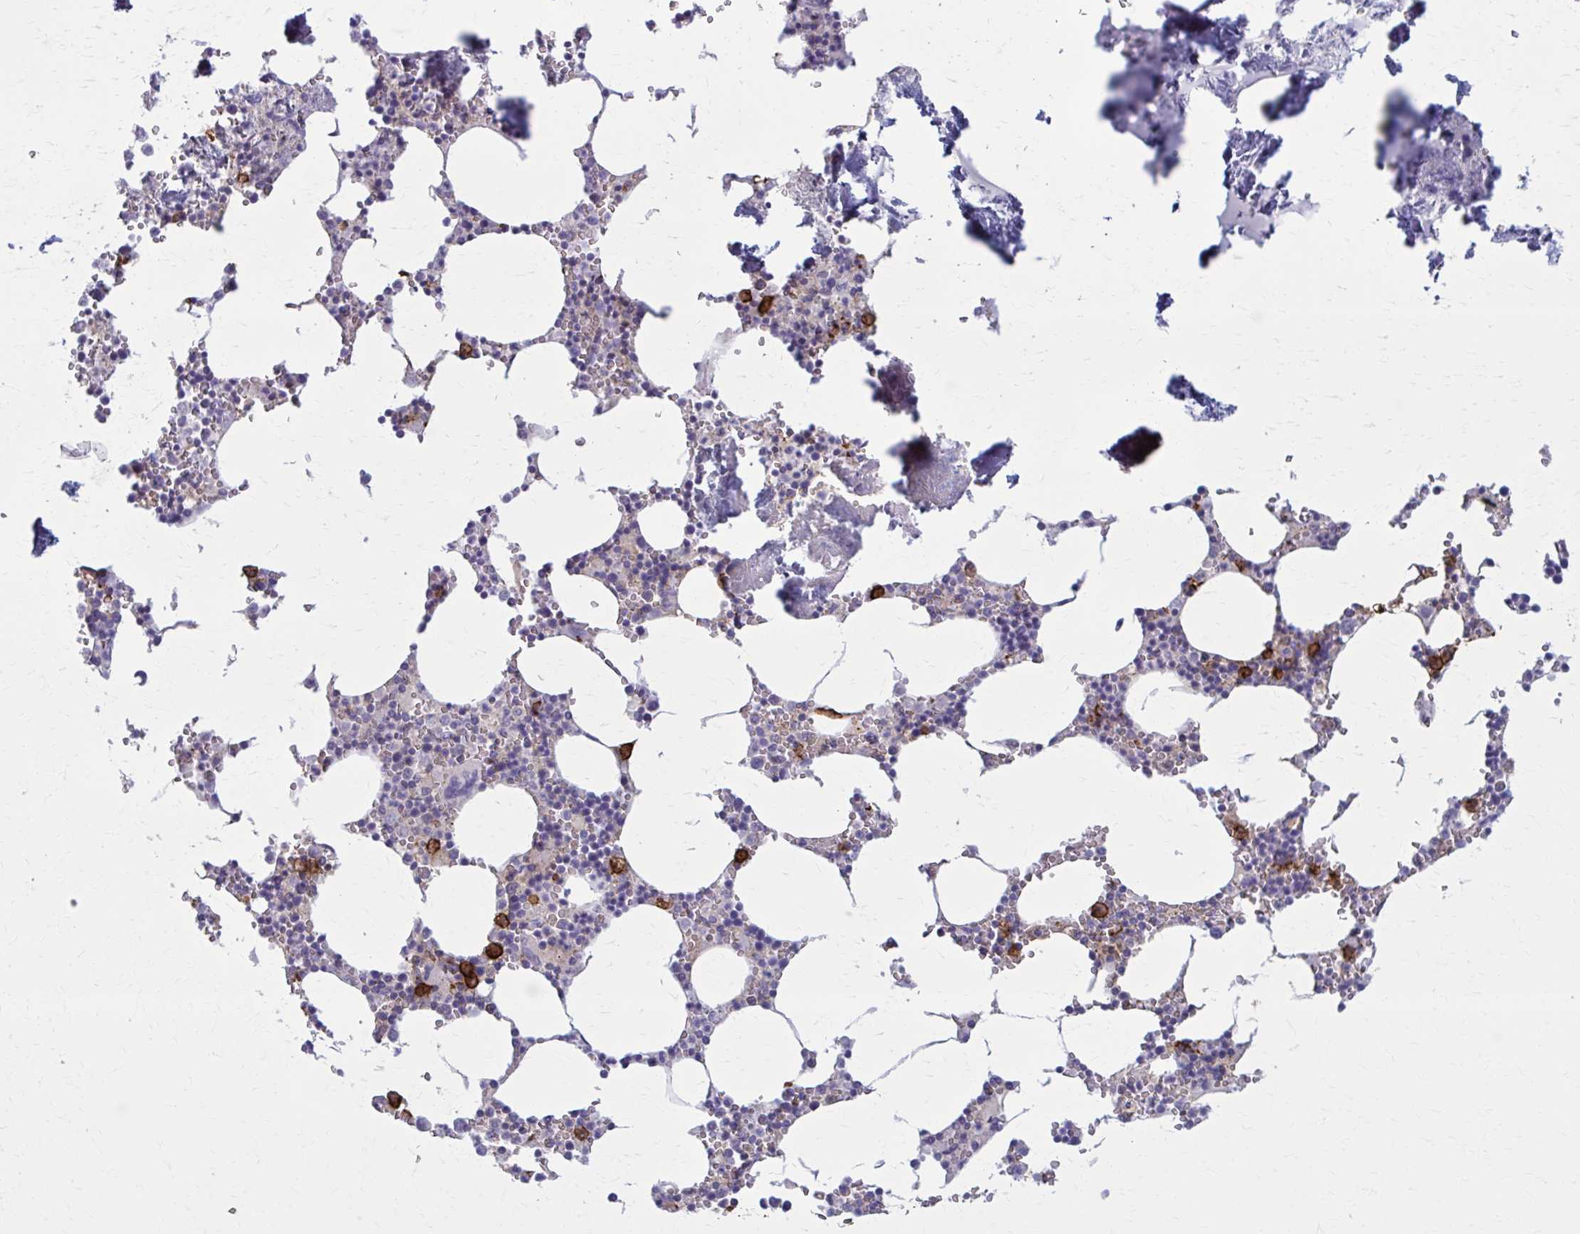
{"staining": {"intensity": "strong", "quantity": "<25%", "location": "cytoplasmic/membranous"}, "tissue": "bone marrow", "cell_type": "Hematopoietic cells", "image_type": "normal", "snomed": [{"axis": "morphology", "description": "Normal tissue, NOS"}, {"axis": "topography", "description": "Bone marrow"}], "caption": "About <25% of hematopoietic cells in normal bone marrow exhibit strong cytoplasmic/membranous protein staining as visualized by brown immunohistochemical staining.", "gene": "CD38", "patient": {"sex": "male", "age": 54}}